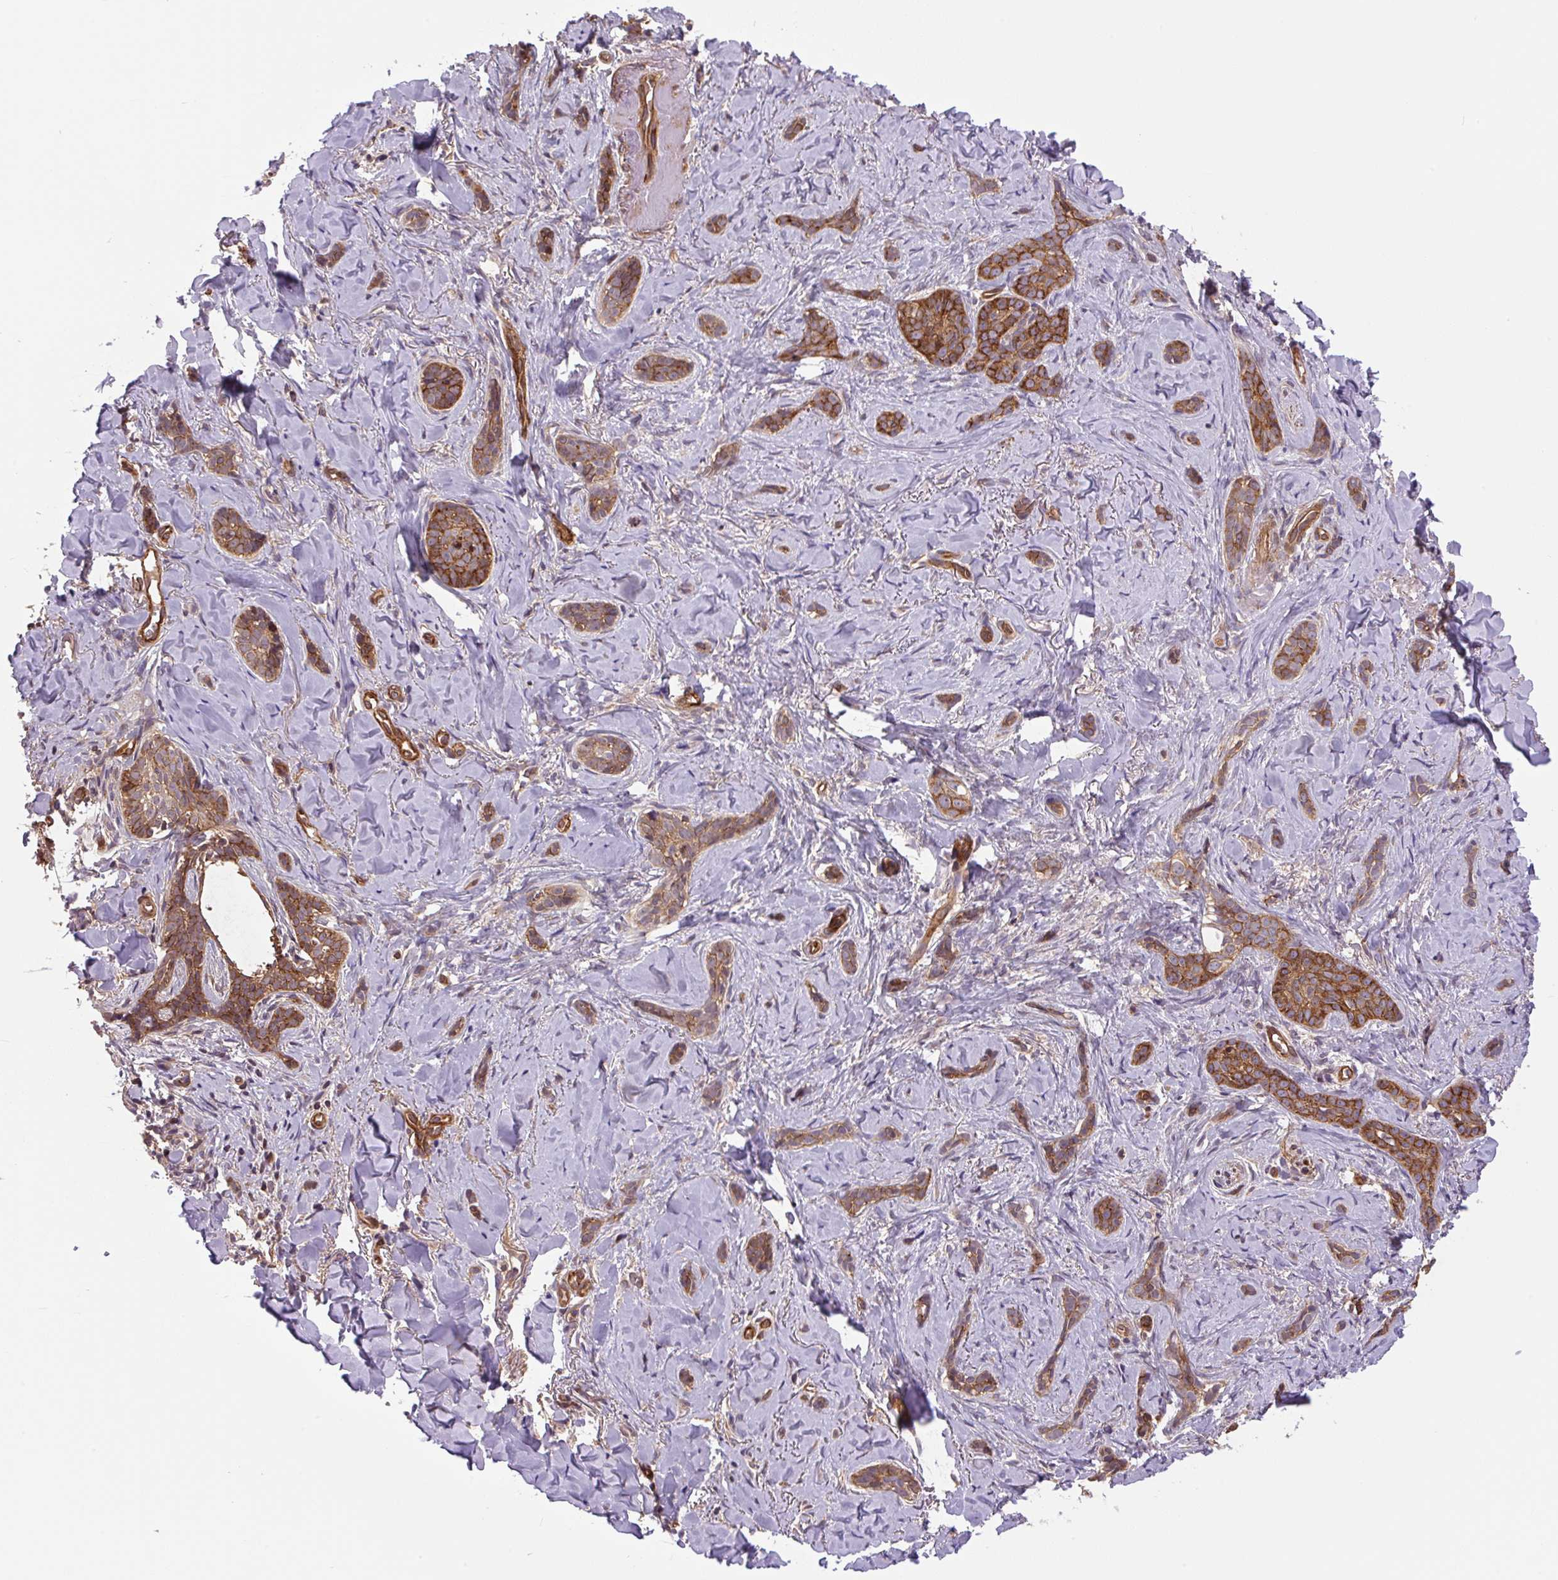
{"staining": {"intensity": "moderate", "quantity": ">75%", "location": "cytoplasmic/membranous"}, "tissue": "skin cancer", "cell_type": "Tumor cells", "image_type": "cancer", "snomed": [{"axis": "morphology", "description": "Basal cell carcinoma"}, {"axis": "topography", "description": "Skin"}], "caption": "Immunohistochemical staining of basal cell carcinoma (skin) demonstrates moderate cytoplasmic/membranous protein expression in approximately >75% of tumor cells.", "gene": "SEPTIN10", "patient": {"sex": "female", "age": 55}}